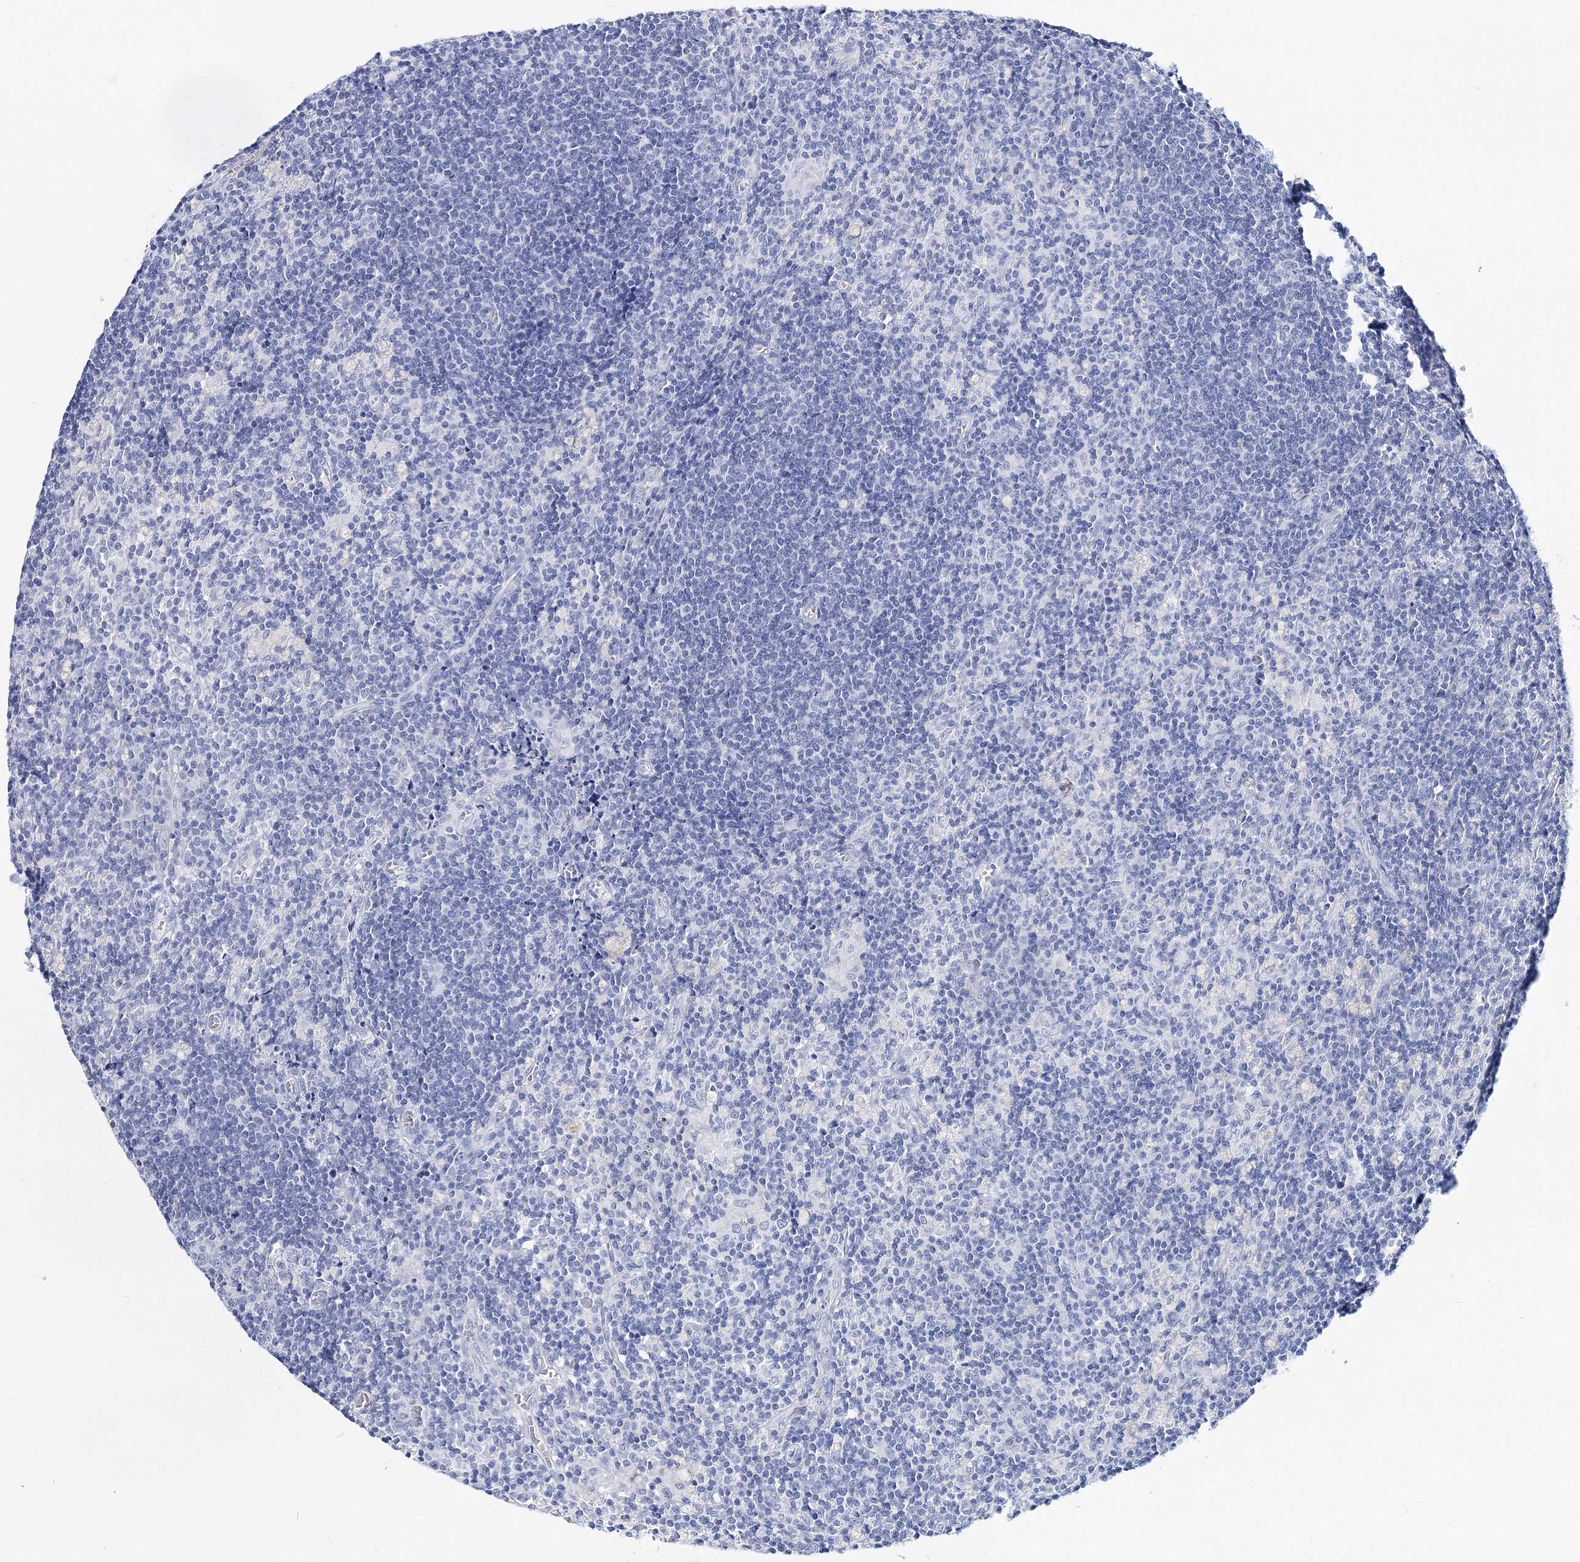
{"staining": {"intensity": "negative", "quantity": "none", "location": "none"}, "tissue": "lymph node", "cell_type": "Germinal center cells", "image_type": "normal", "snomed": [{"axis": "morphology", "description": "Normal tissue, NOS"}, {"axis": "topography", "description": "Lymph node"}], "caption": "This is a photomicrograph of IHC staining of benign lymph node, which shows no expression in germinal center cells. Brightfield microscopy of IHC stained with DAB (3,3'-diaminobenzidine) (brown) and hematoxylin (blue), captured at high magnification.", "gene": "MYOZ2", "patient": {"sex": "male", "age": 69}}